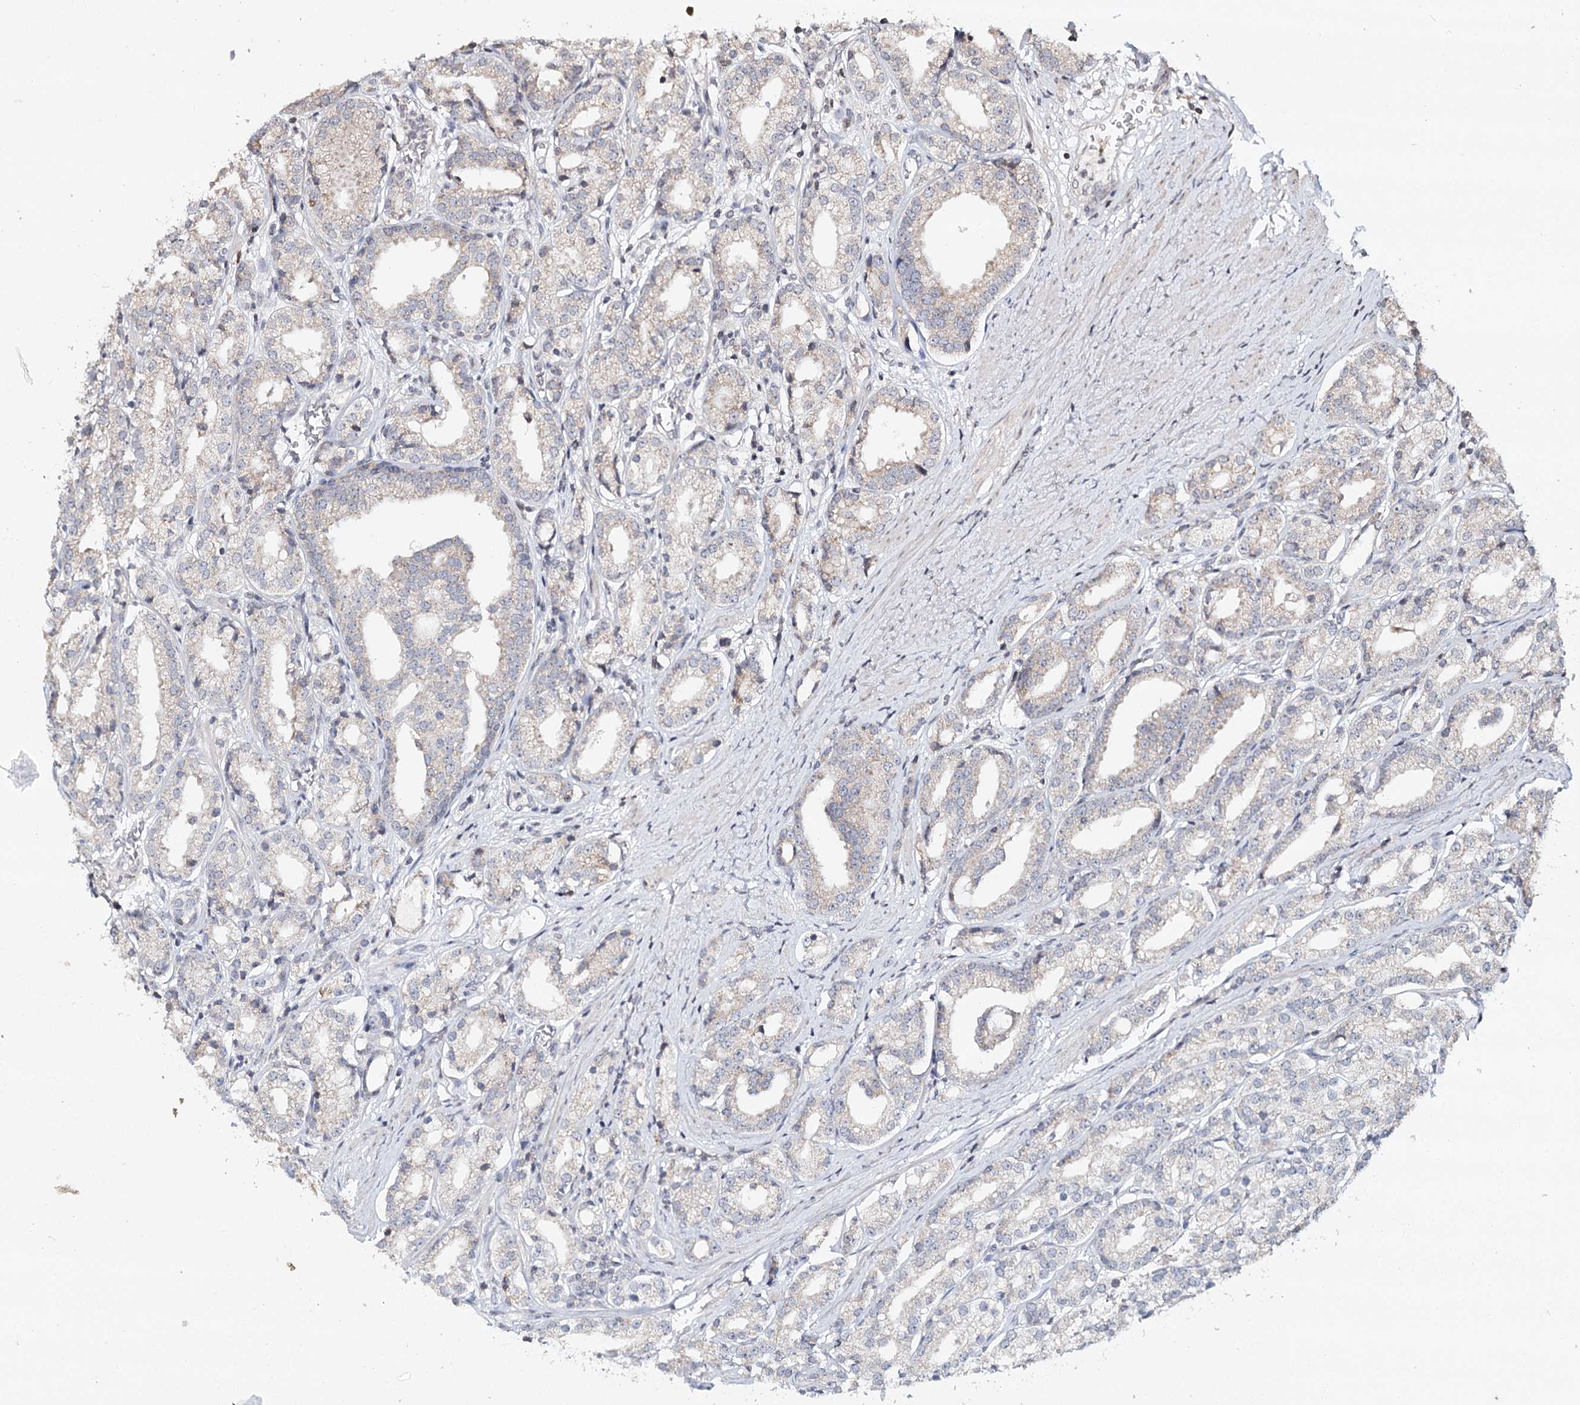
{"staining": {"intensity": "weak", "quantity": "<25%", "location": "cytoplasmic/membranous"}, "tissue": "prostate cancer", "cell_type": "Tumor cells", "image_type": "cancer", "snomed": [{"axis": "morphology", "description": "Adenocarcinoma, High grade"}, {"axis": "topography", "description": "Prostate"}], "caption": "This is an immunohistochemistry (IHC) histopathology image of human adenocarcinoma (high-grade) (prostate). There is no expression in tumor cells.", "gene": "ICOS", "patient": {"sex": "male", "age": 69}}